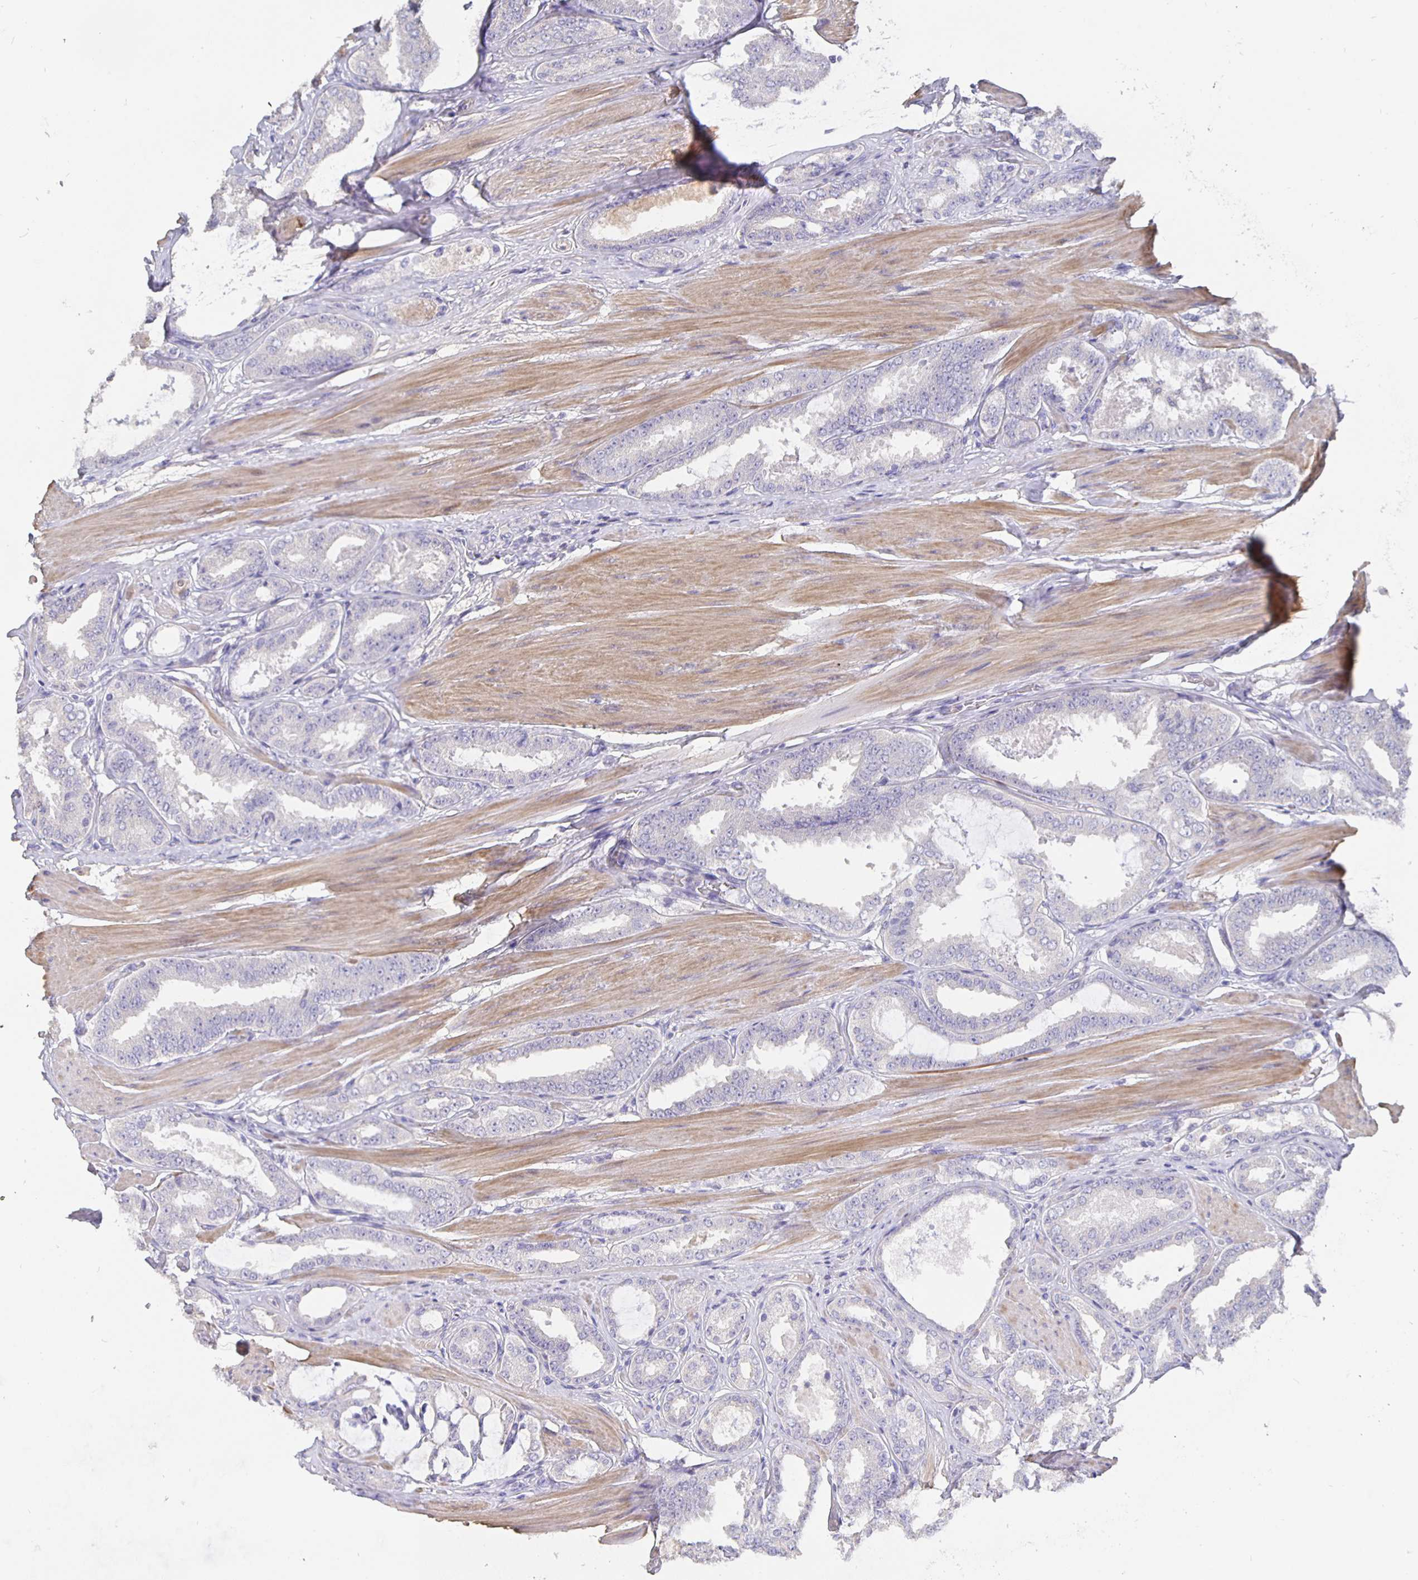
{"staining": {"intensity": "negative", "quantity": "none", "location": "none"}, "tissue": "prostate cancer", "cell_type": "Tumor cells", "image_type": "cancer", "snomed": [{"axis": "morphology", "description": "Adenocarcinoma, High grade"}, {"axis": "topography", "description": "Prostate"}], "caption": "The micrograph reveals no staining of tumor cells in high-grade adenocarcinoma (prostate).", "gene": "CFAP74", "patient": {"sex": "male", "age": 63}}